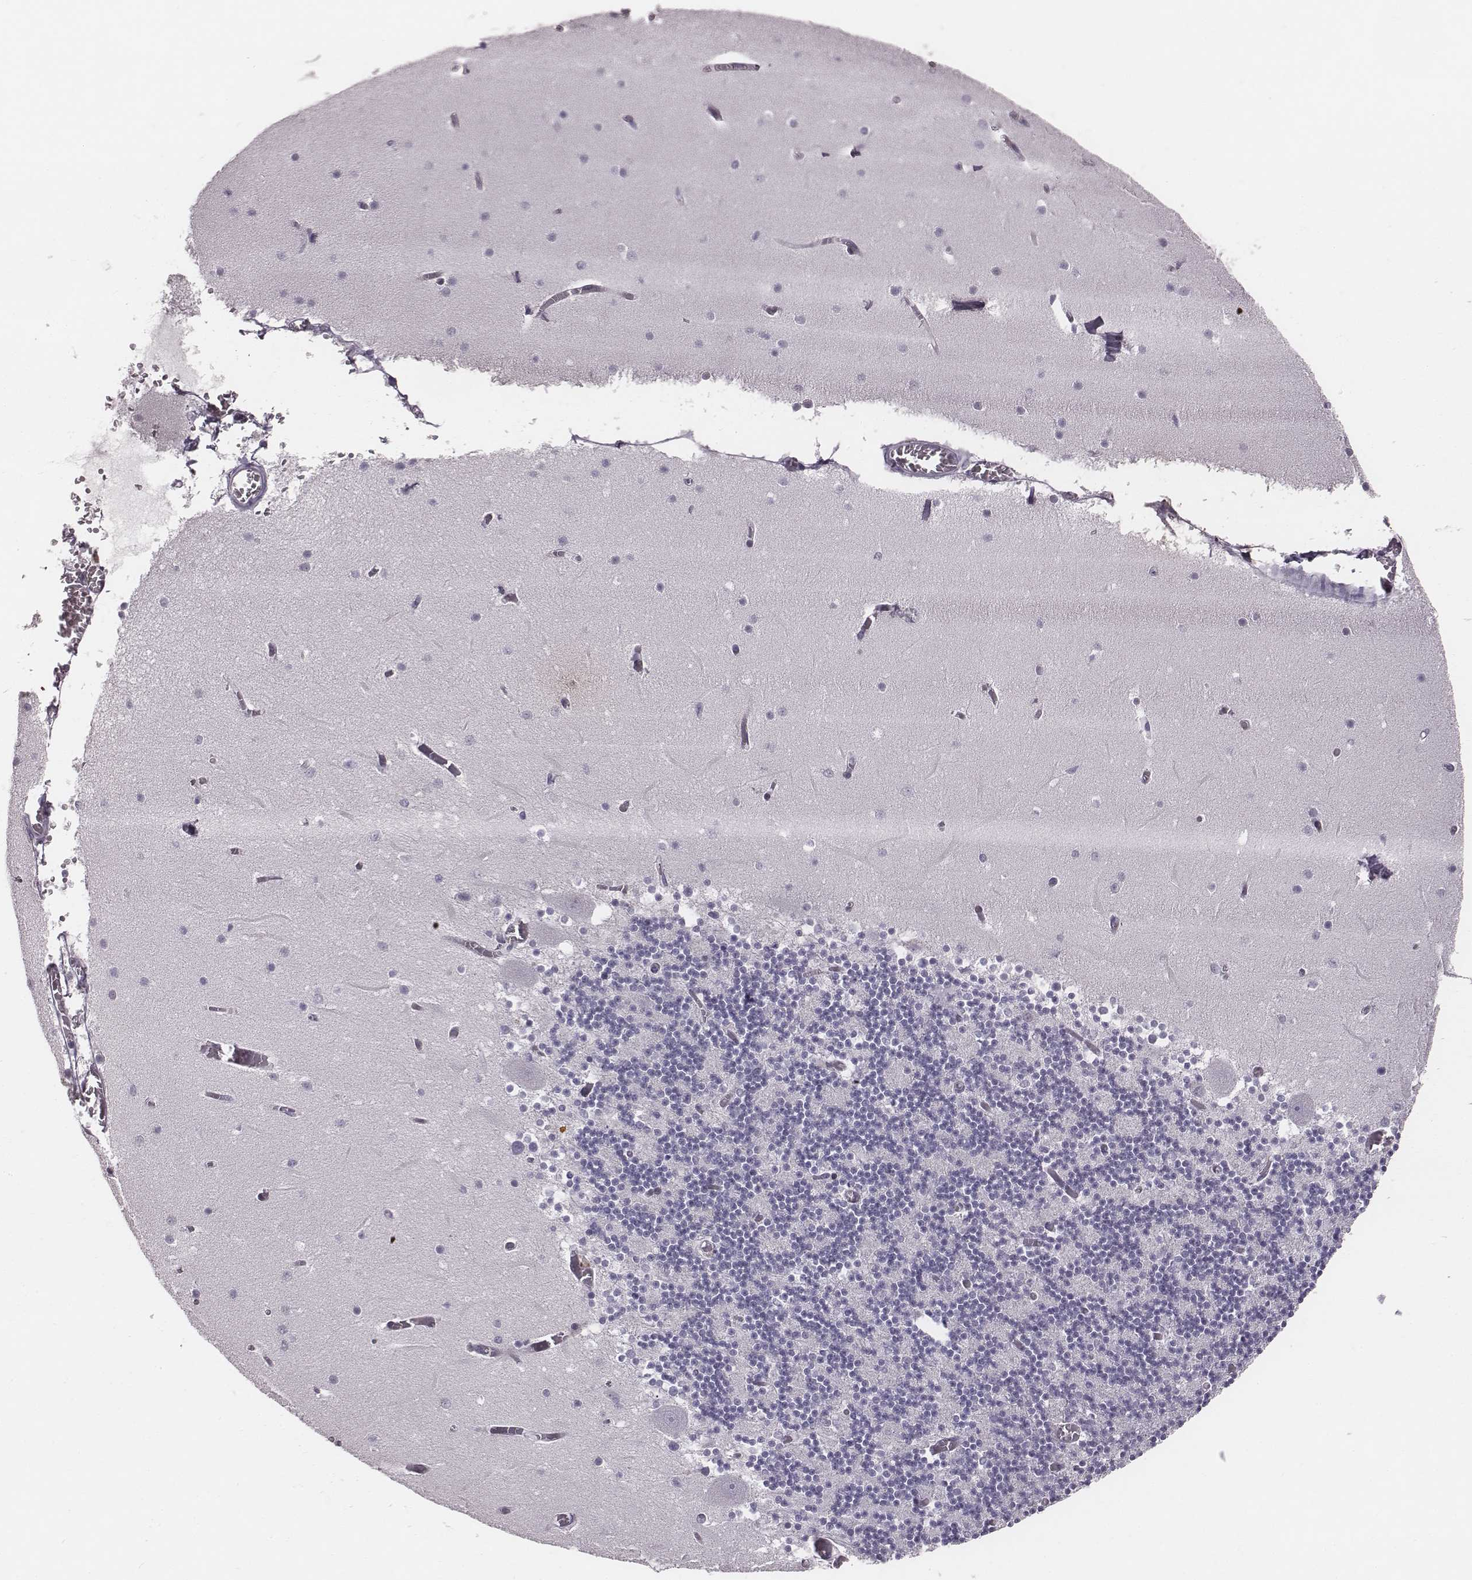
{"staining": {"intensity": "negative", "quantity": "none", "location": "none"}, "tissue": "cerebellum", "cell_type": "Cells in granular layer", "image_type": "normal", "snomed": [{"axis": "morphology", "description": "Normal tissue, NOS"}, {"axis": "topography", "description": "Cerebellum"}], "caption": "Cells in granular layer are negative for protein expression in normal human cerebellum. The staining is performed using DAB brown chromogen with nuclei counter-stained in using hematoxylin.", "gene": "ENSG00000284762", "patient": {"sex": "female", "age": 28}}